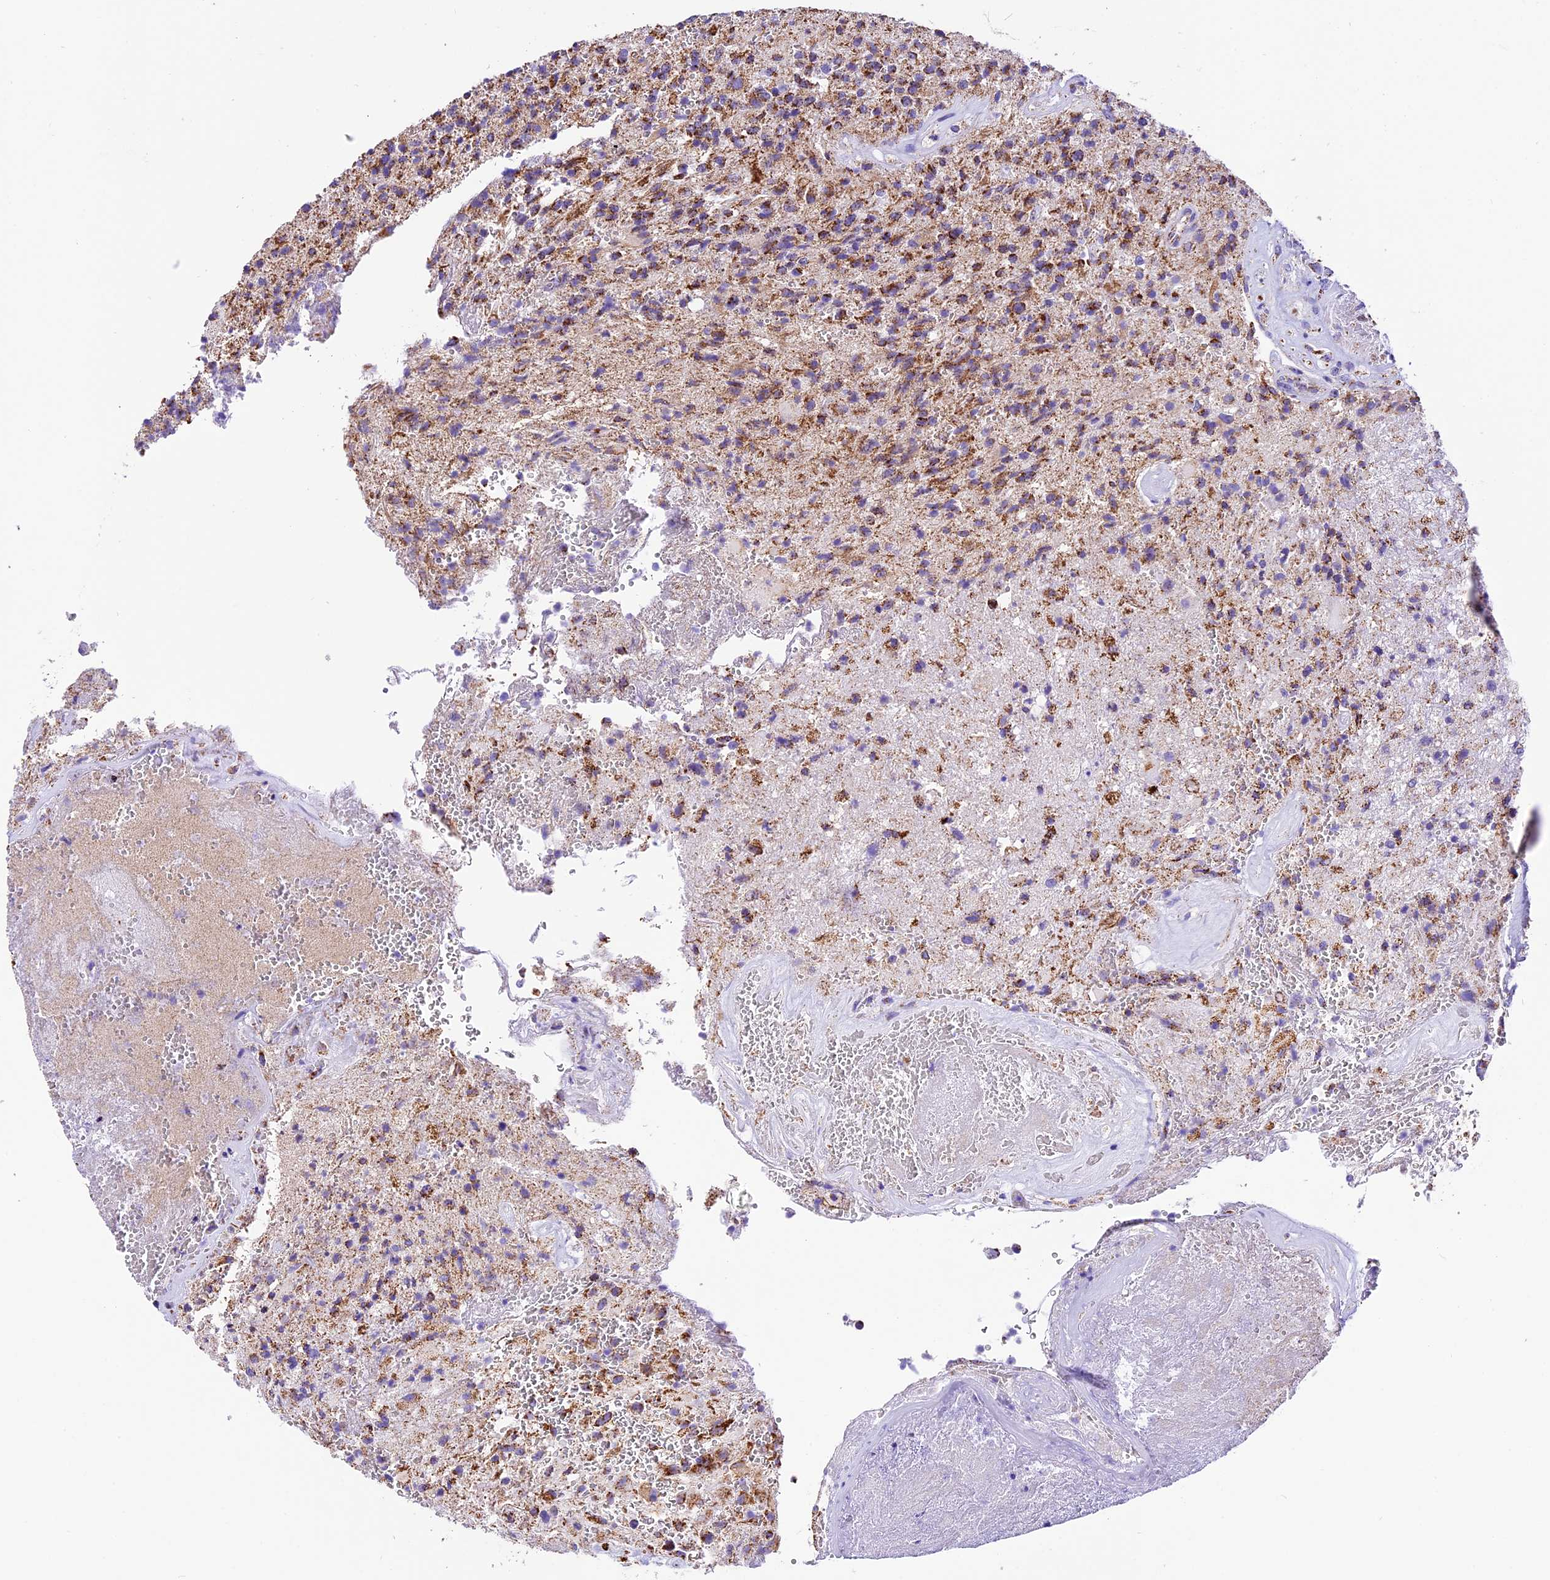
{"staining": {"intensity": "moderate", "quantity": ">75%", "location": "cytoplasmic/membranous"}, "tissue": "glioma", "cell_type": "Tumor cells", "image_type": "cancer", "snomed": [{"axis": "morphology", "description": "Glioma, malignant, High grade"}, {"axis": "topography", "description": "Brain"}], "caption": "This micrograph displays immunohistochemistry (IHC) staining of human glioma, with medium moderate cytoplasmic/membranous positivity in about >75% of tumor cells.", "gene": "DCAF5", "patient": {"sex": "male", "age": 56}}